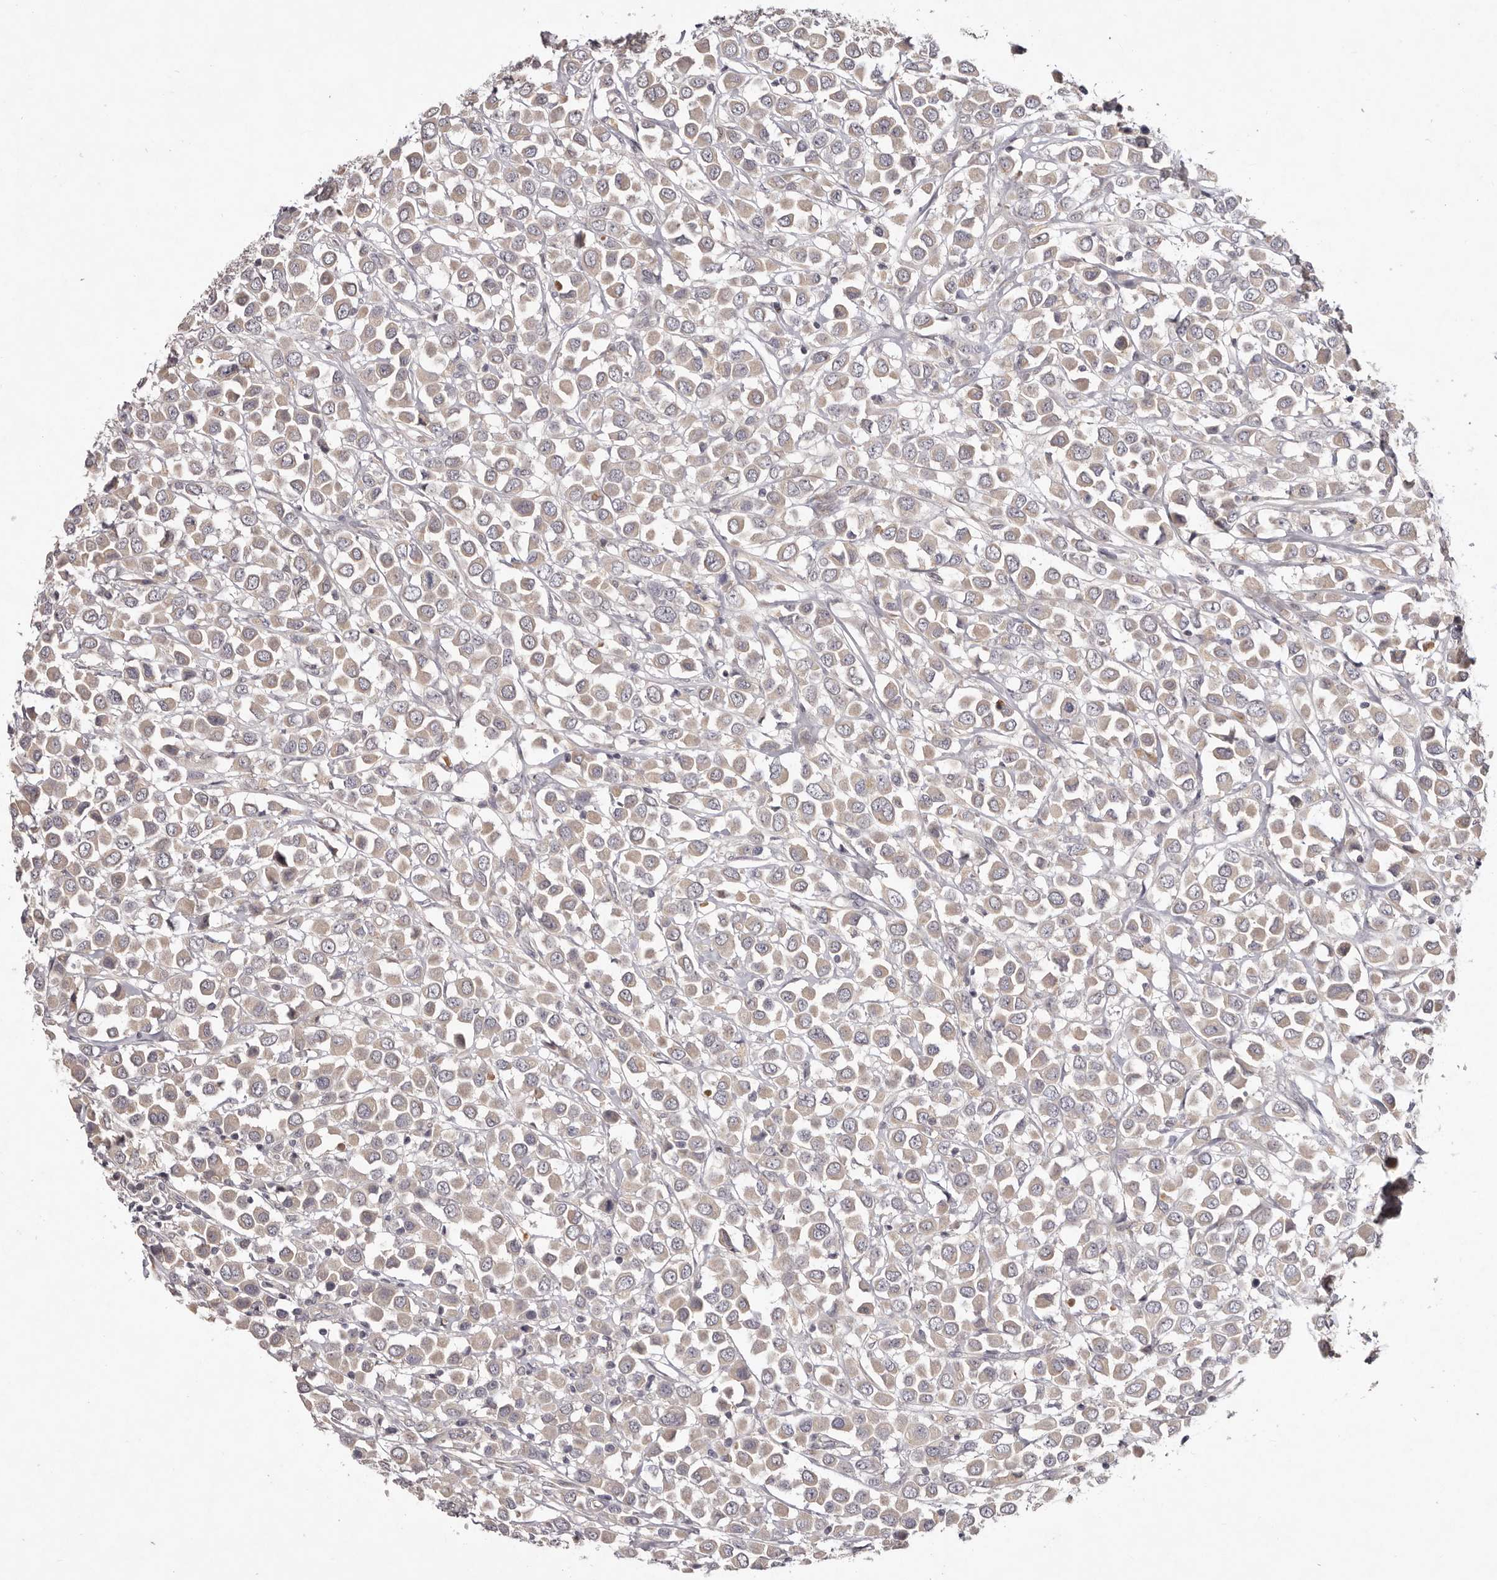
{"staining": {"intensity": "weak", "quantity": ">75%", "location": "cytoplasmic/membranous"}, "tissue": "breast cancer", "cell_type": "Tumor cells", "image_type": "cancer", "snomed": [{"axis": "morphology", "description": "Duct carcinoma"}, {"axis": "topography", "description": "Breast"}], "caption": "Tumor cells show low levels of weak cytoplasmic/membranous staining in approximately >75% of cells in human breast cancer.", "gene": "GARNL3", "patient": {"sex": "female", "age": 61}}